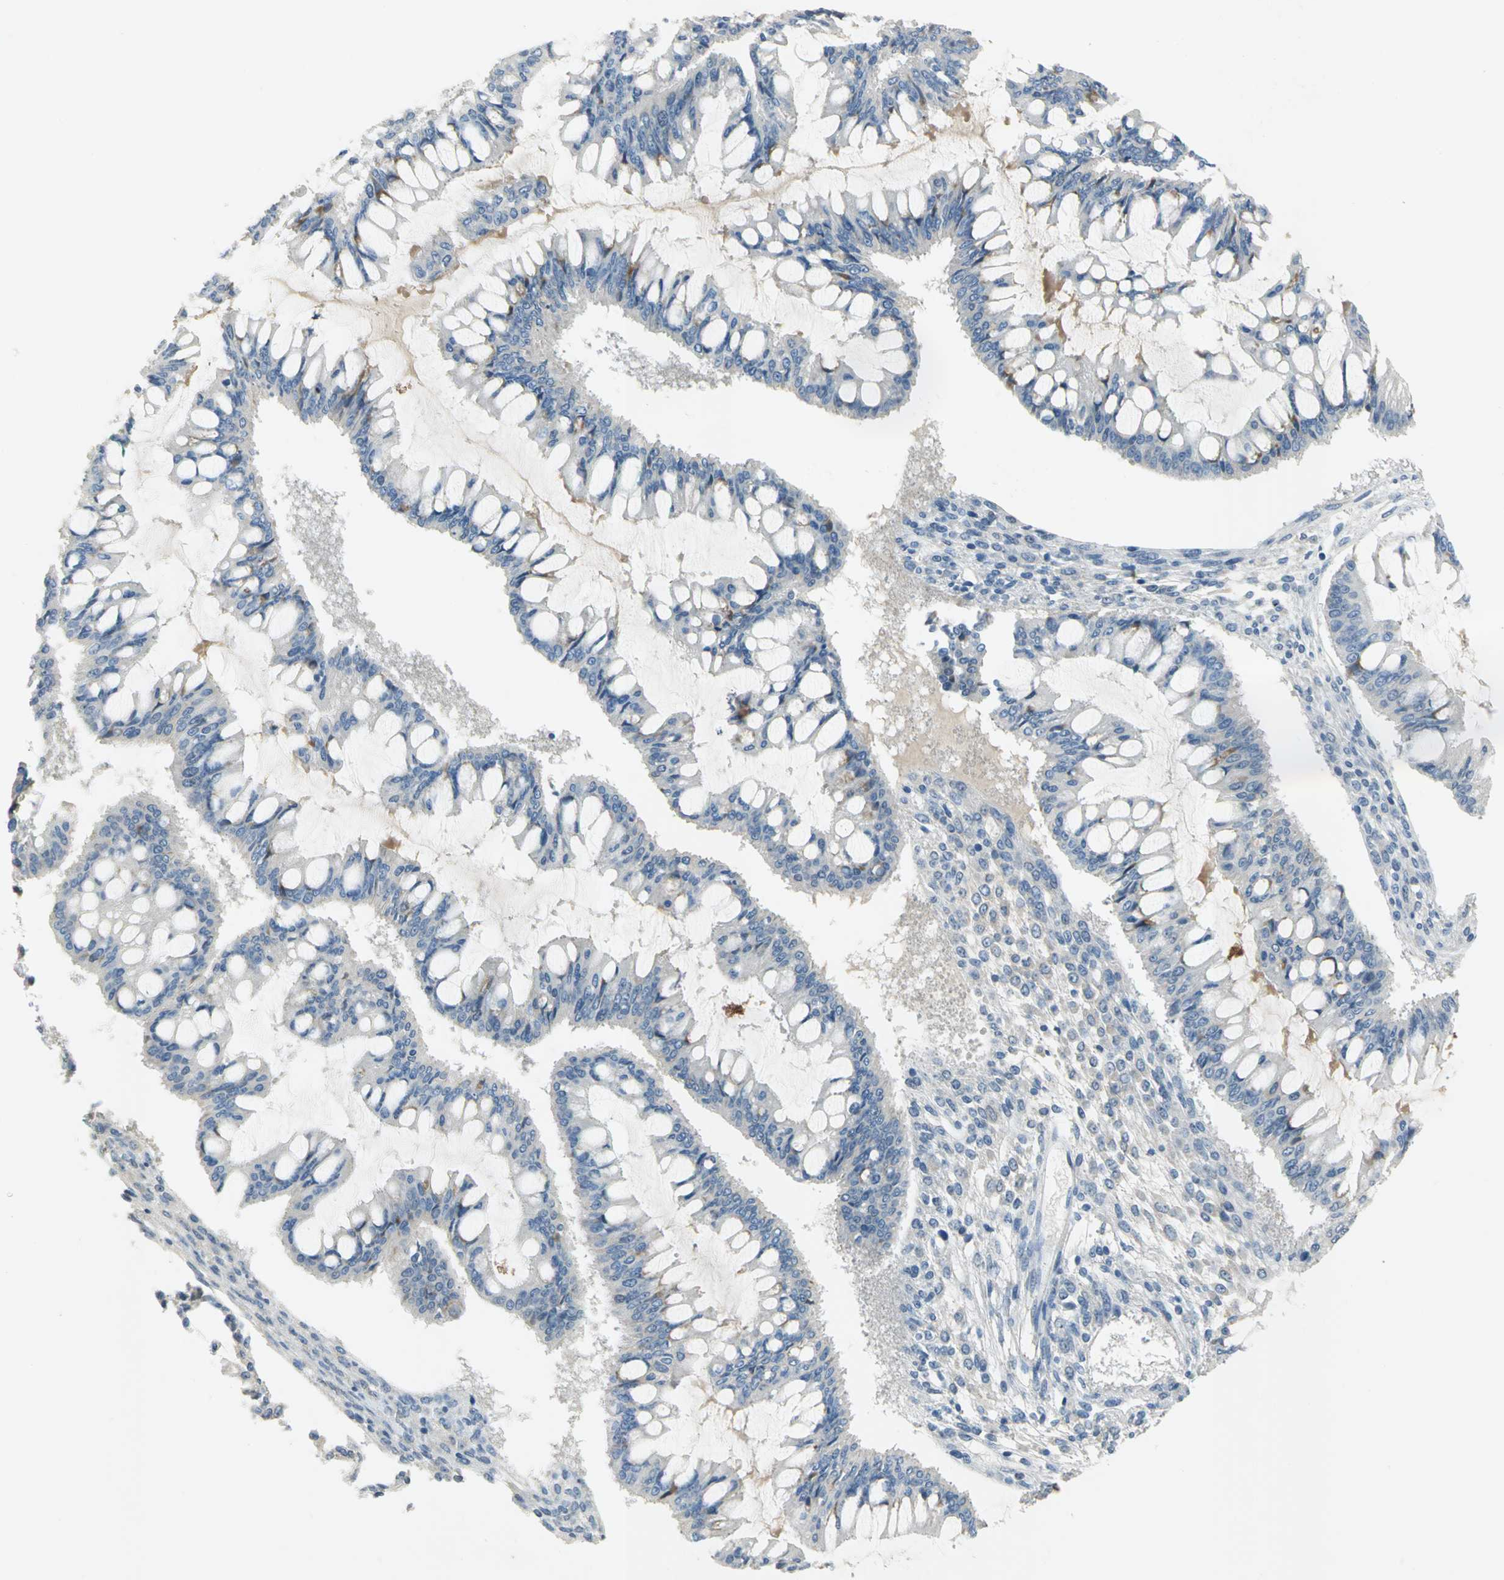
{"staining": {"intensity": "negative", "quantity": "none", "location": "none"}, "tissue": "ovarian cancer", "cell_type": "Tumor cells", "image_type": "cancer", "snomed": [{"axis": "morphology", "description": "Cystadenocarcinoma, mucinous, NOS"}, {"axis": "topography", "description": "Ovary"}], "caption": "An image of human ovarian mucinous cystadenocarcinoma is negative for staining in tumor cells.", "gene": "ZIC1", "patient": {"sex": "female", "age": 73}}